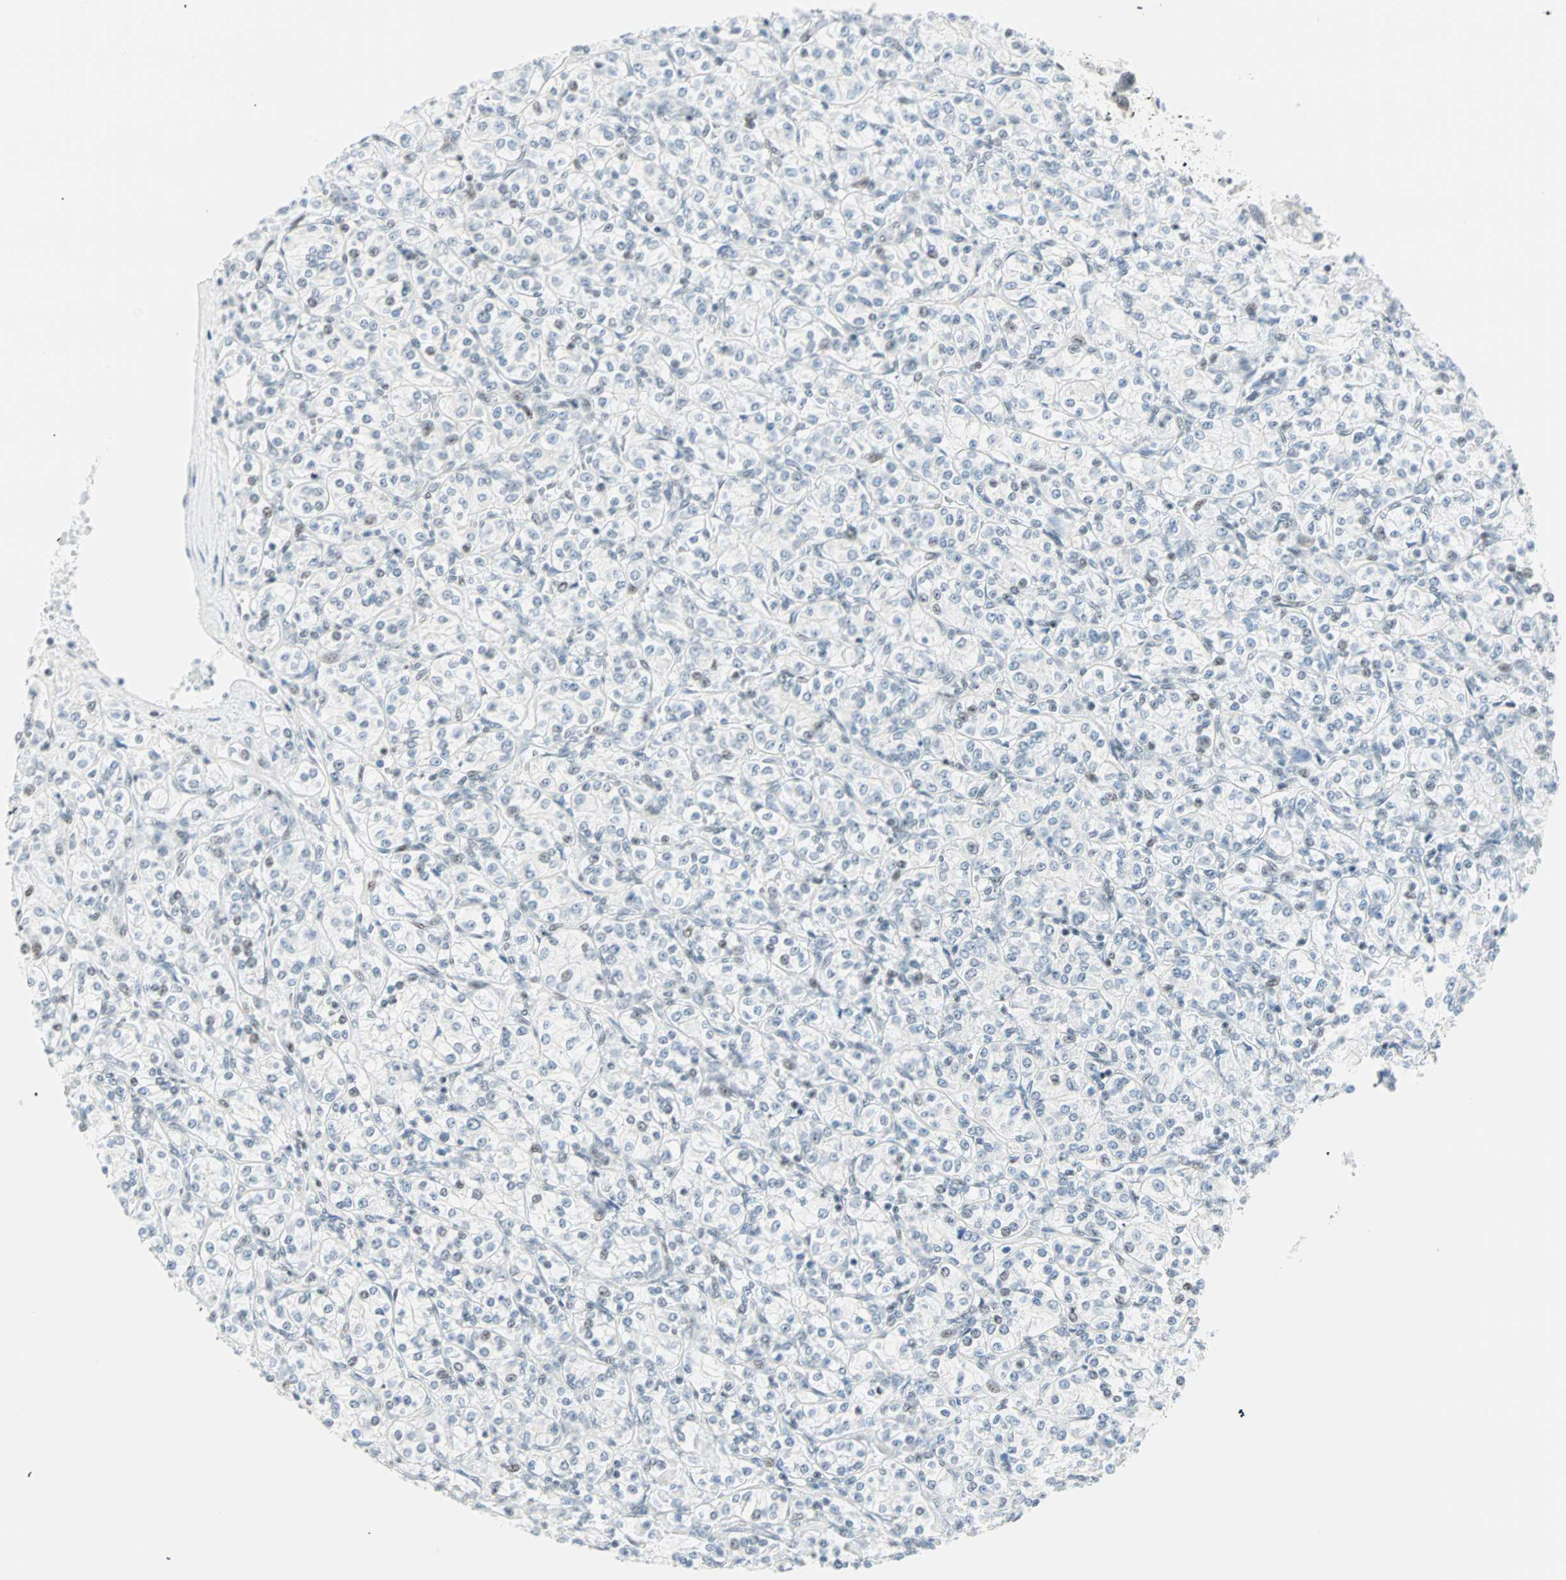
{"staining": {"intensity": "negative", "quantity": "none", "location": "none"}, "tissue": "renal cancer", "cell_type": "Tumor cells", "image_type": "cancer", "snomed": [{"axis": "morphology", "description": "Adenocarcinoma, NOS"}, {"axis": "topography", "description": "Kidney"}], "caption": "Renal adenocarcinoma stained for a protein using immunohistochemistry demonstrates no positivity tumor cells.", "gene": "PKNOX1", "patient": {"sex": "male", "age": 77}}